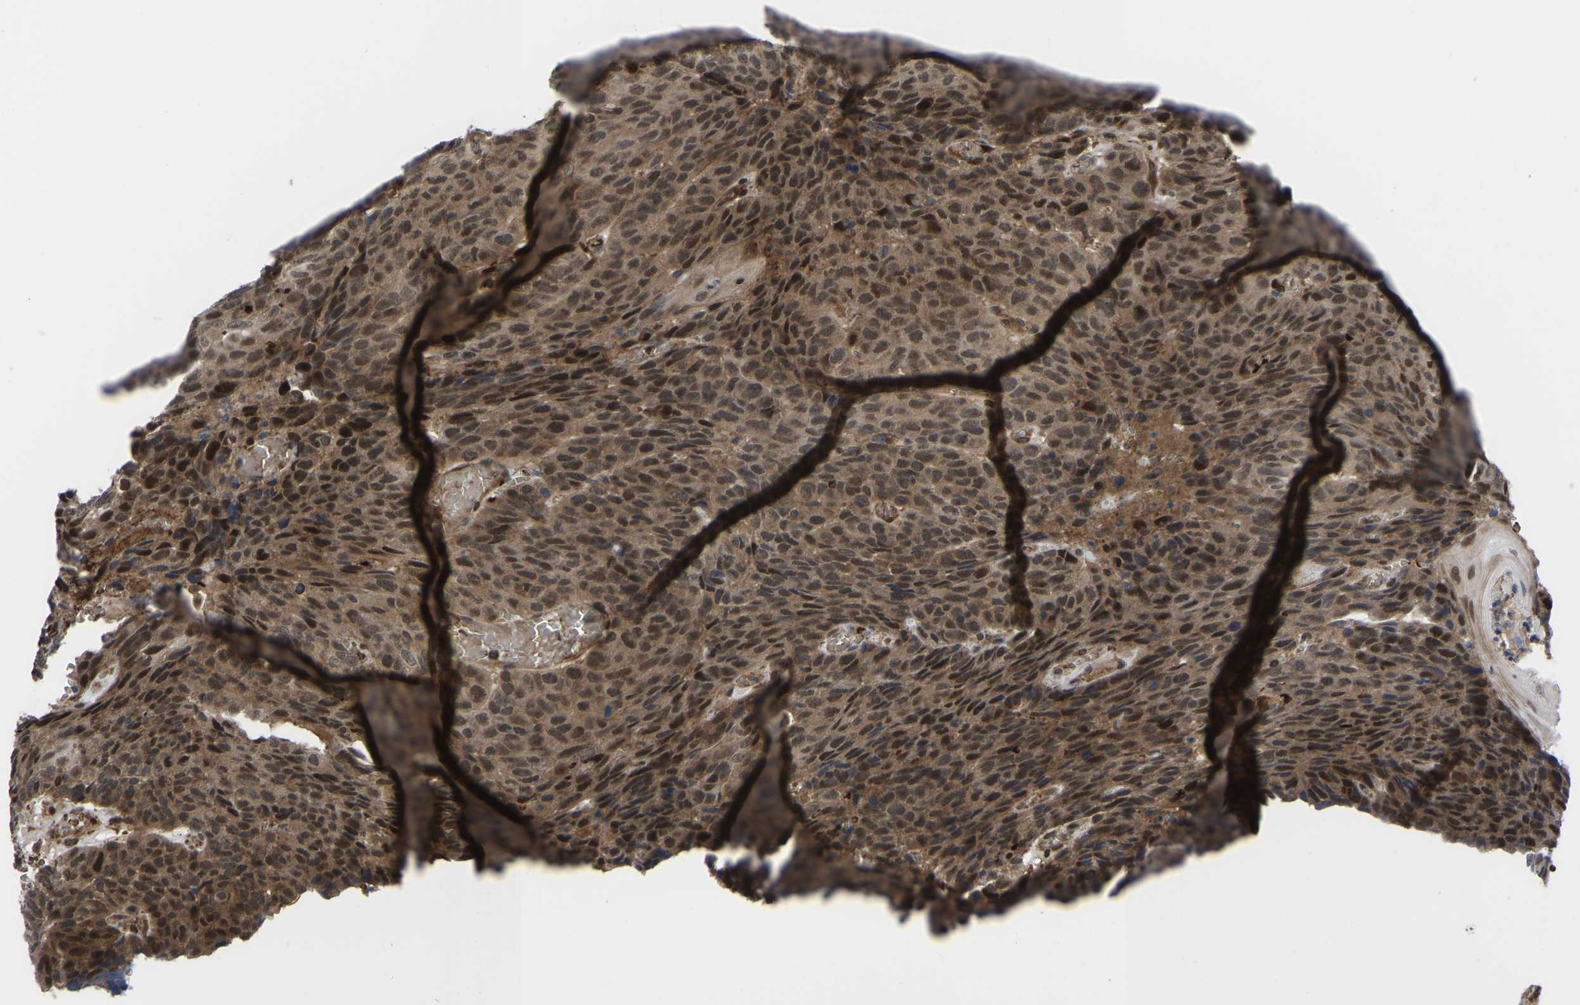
{"staining": {"intensity": "strong", "quantity": ">75%", "location": "cytoplasmic/membranous,nuclear"}, "tissue": "head and neck cancer", "cell_type": "Tumor cells", "image_type": "cancer", "snomed": [{"axis": "morphology", "description": "Squamous cell carcinoma, NOS"}, {"axis": "topography", "description": "Head-Neck"}], "caption": "Protein expression analysis of squamous cell carcinoma (head and neck) demonstrates strong cytoplasmic/membranous and nuclear positivity in about >75% of tumor cells.", "gene": "CYP7B1", "patient": {"sex": "male", "age": 66}}